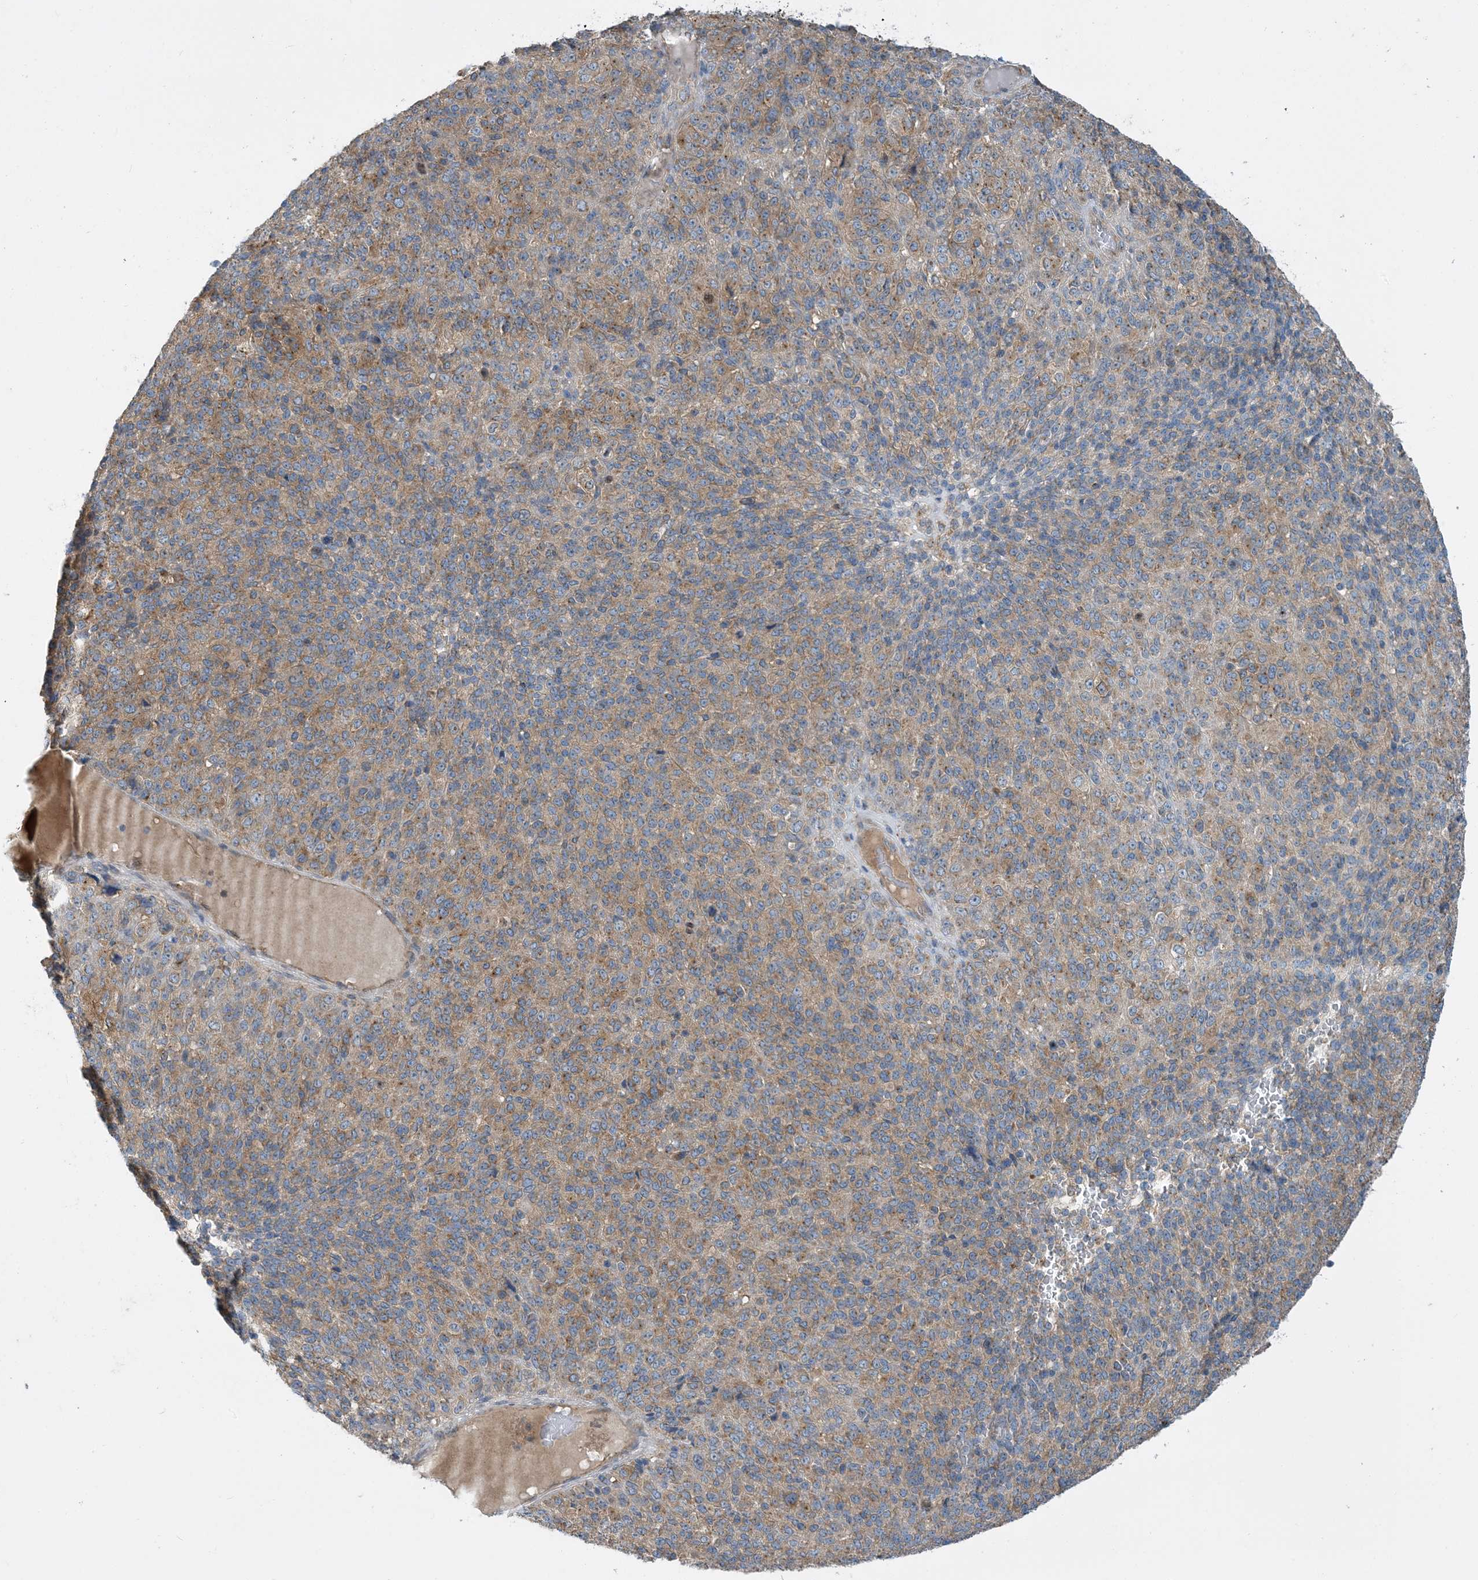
{"staining": {"intensity": "weak", "quantity": ">75%", "location": "cytoplasmic/membranous"}, "tissue": "melanoma", "cell_type": "Tumor cells", "image_type": "cancer", "snomed": [{"axis": "morphology", "description": "Malignant melanoma, Metastatic site"}, {"axis": "topography", "description": "Brain"}], "caption": "Immunohistochemical staining of melanoma displays weak cytoplasmic/membranous protein staining in approximately >75% of tumor cells. Using DAB (3,3'-diaminobenzidine) (brown) and hematoxylin (blue) stains, captured at high magnification using brightfield microscopy.", "gene": "SIDT1", "patient": {"sex": "female", "age": 56}}